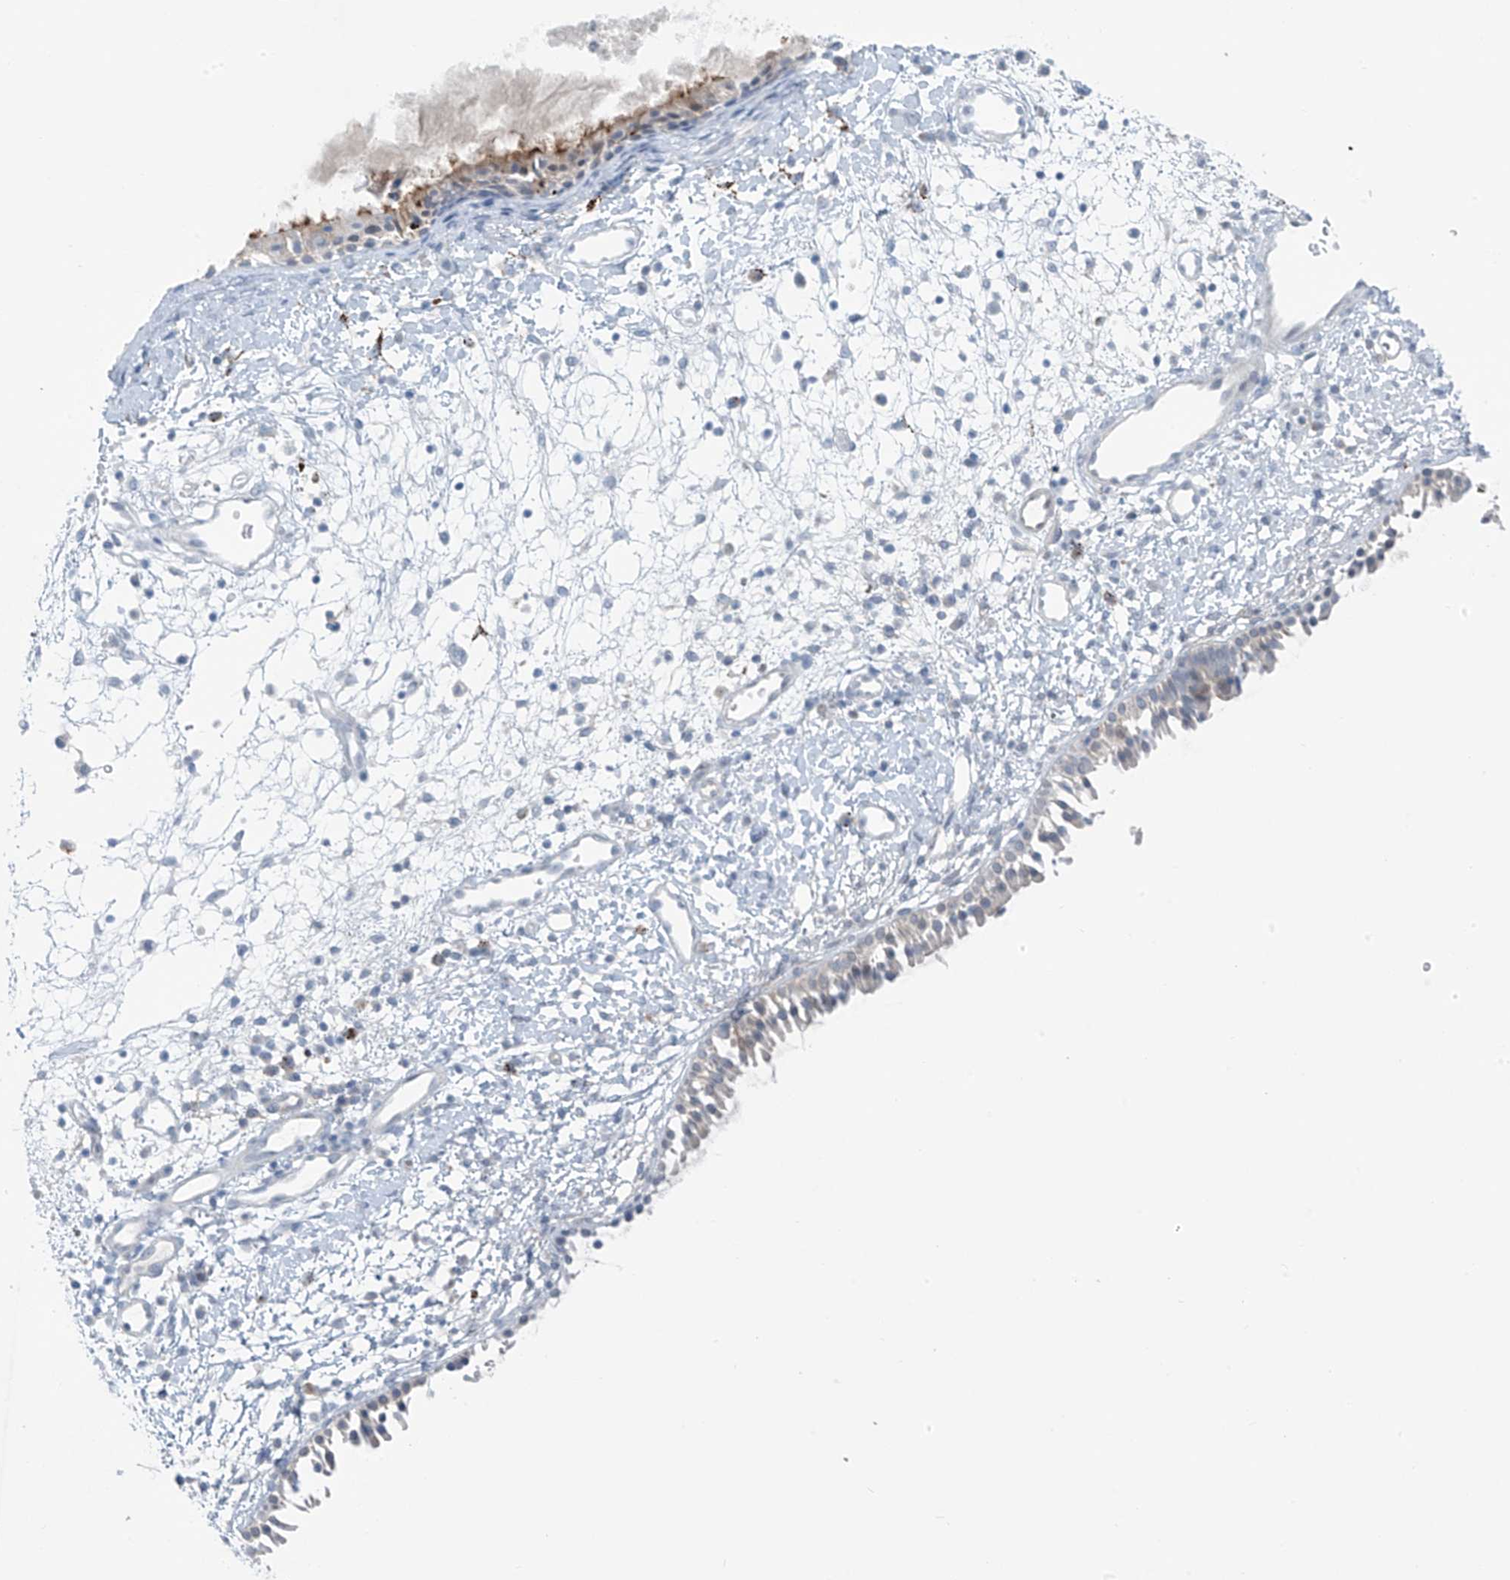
{"staining": {"intensity": "weak", "quantity": "<25%", "location": "cytoplasmic/membranous"}, "tissue": "nasopharynx", "cell_type": "Respiratory epithelial cells", "image_type": "normal", "snomed": [{"axis": "morphology", "description": "Normal tissue, NOS"}, {"axis": "topography", "description": "Nasopharynx"}], "caption": "Image shows no significant protein expression in respiratory epithelial cells of unremarkable nasopharynx.", "gene": "ZNF793", "patient": {"sex": "male", "age": 22}}